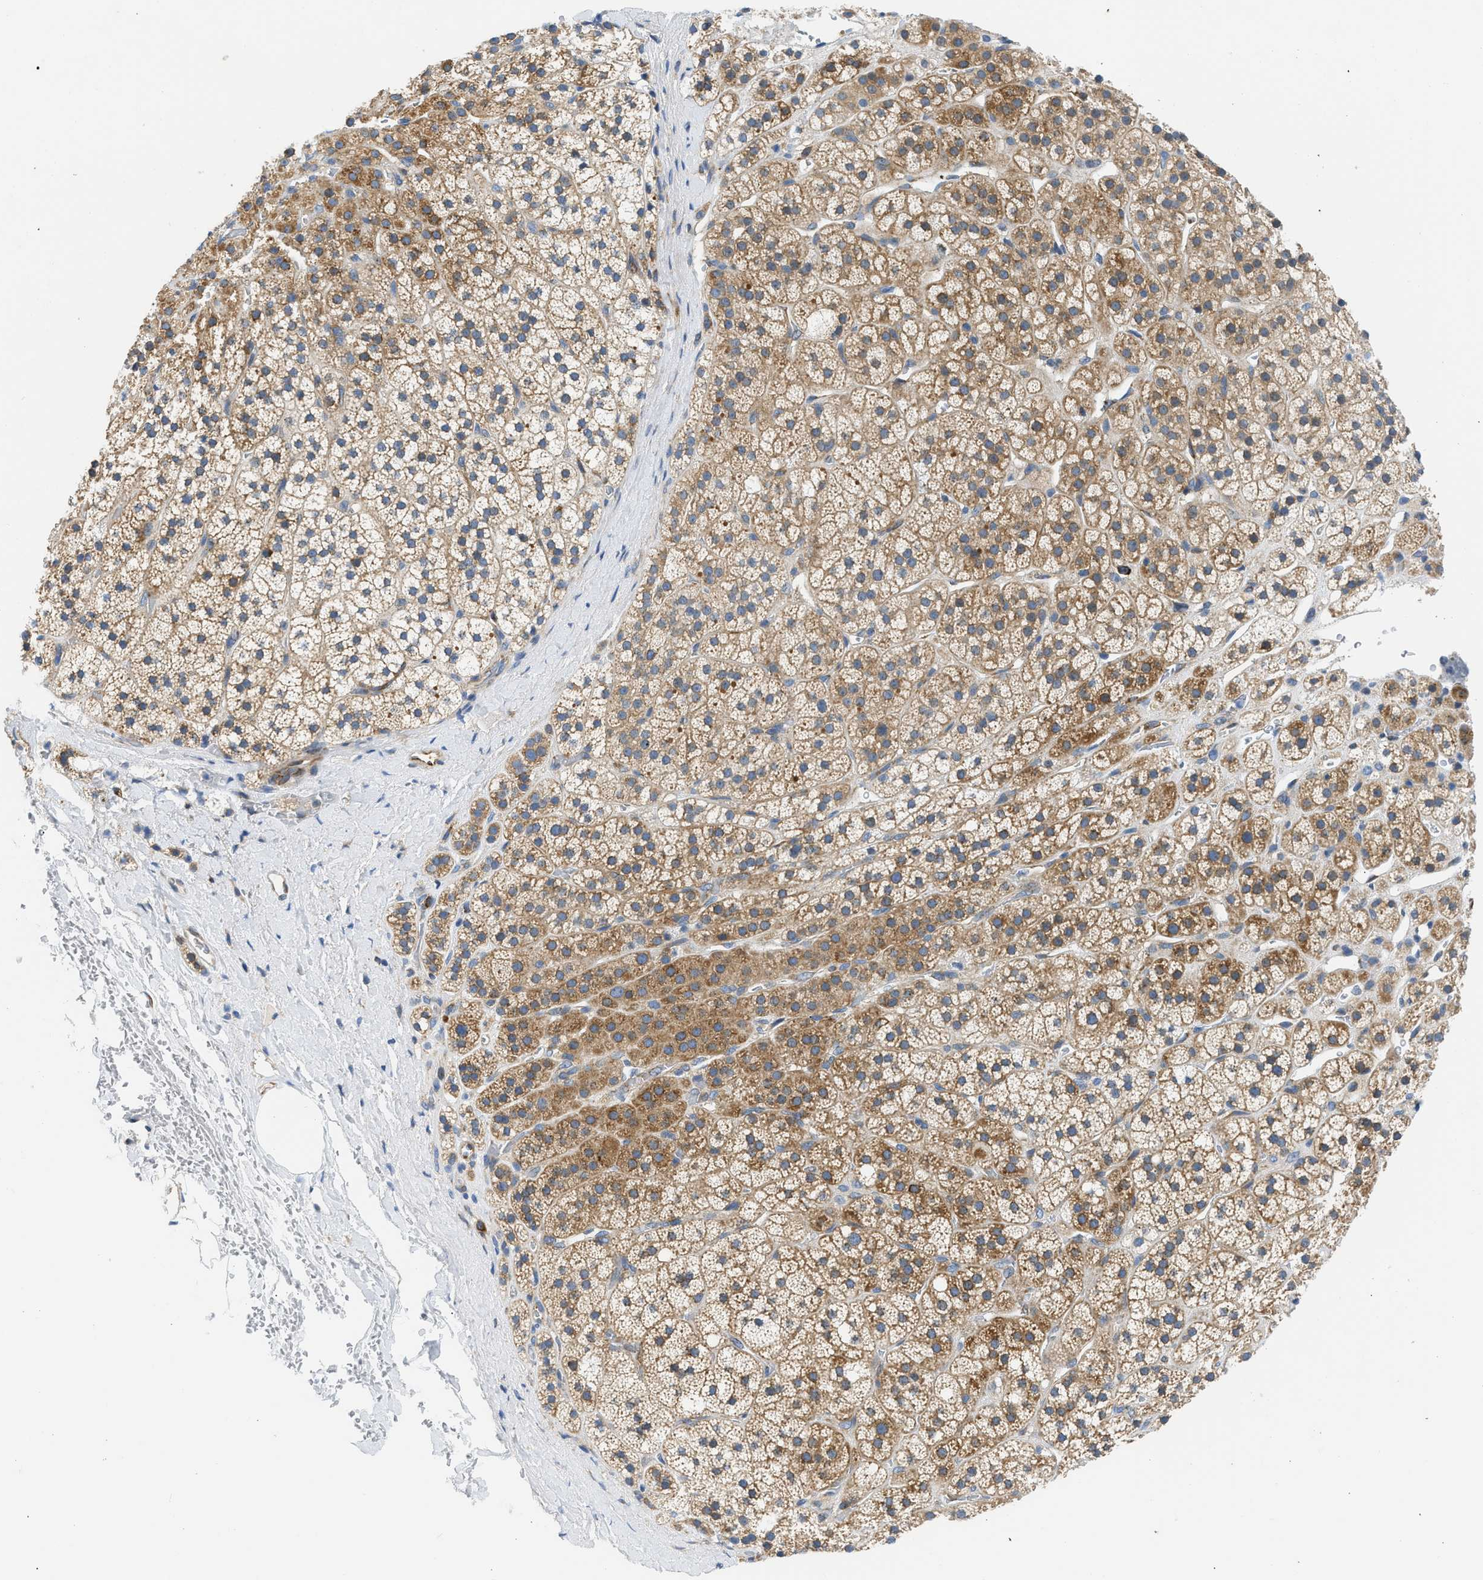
{"staining": {"intensity": "moderate", "quantity": ">75%", "location": "cytoplasmic/membranous"}, "tissue": "adrenal gland", "cell_type": "Glandular cells", "image_type": "normal", "snomed": [{"axis": "morphology", "description": "Normal tissue, NOS"}, {"axis": "topography", "description": "Adrenal gland"}], "caption": "A brown stain highlights moderate cytoplasmic/membranous expression of a protein in glandular cells of benign adrenal gland. (Stains: DAB in brown, nuclei in blue, Microscopy: brightfield microscopy at high magnification).", "gene": "CAMKK2", "patient": {"sex": "male", "age": 56}}